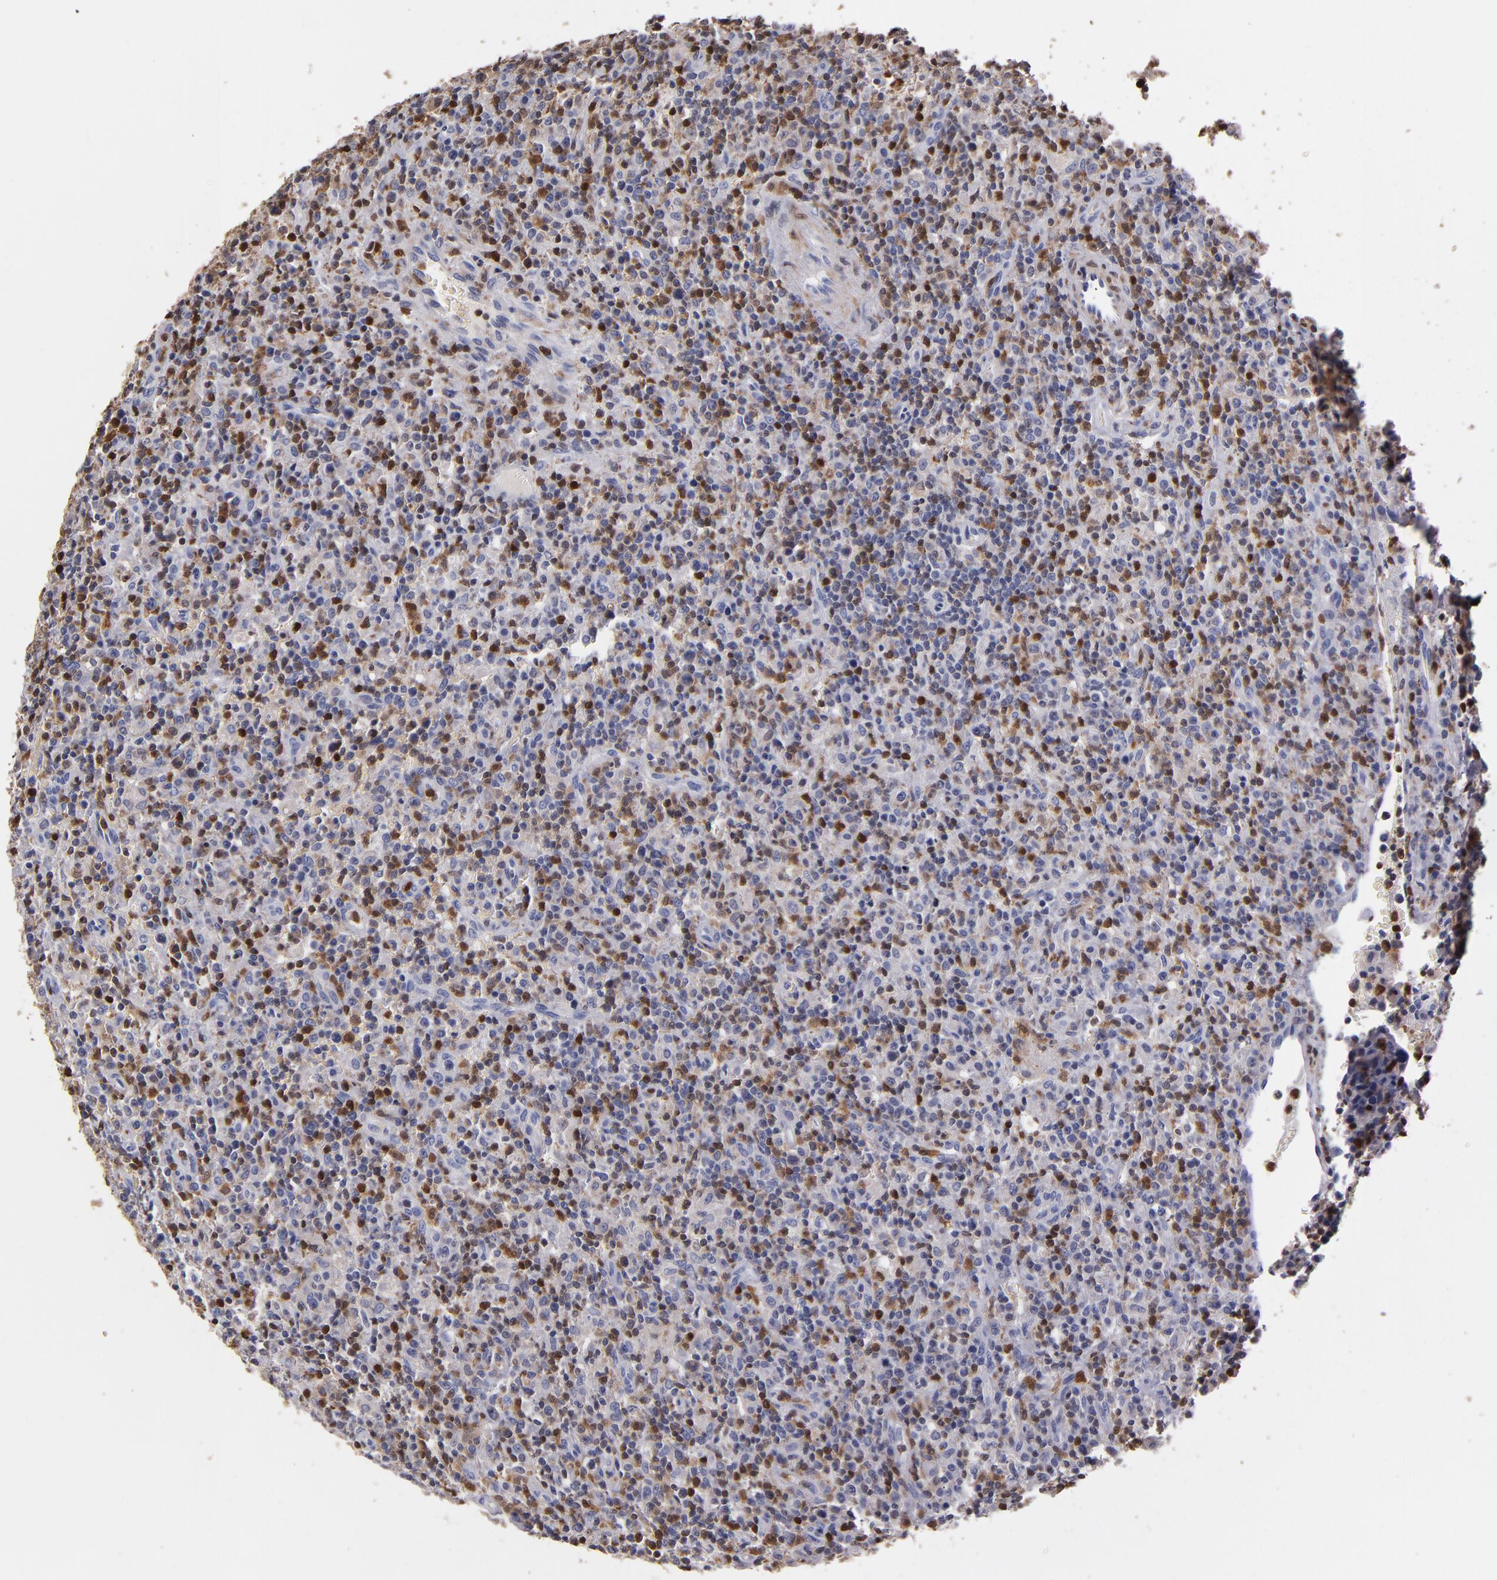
{"staining": {"intensity": "moderate", "quantity": "<25%", "location": "cytoplasmic/membranous,nuclear"}, "tissue": "lymphoma", "cell_type": "Tumor cells", "image_type": "cancer", "snomed": [{"axis": "morphology", "description": "Hodgkin's disease, NOS"}, {"axis": "topography", "description": "Lymph node"}], "caption": "Lymphoma stained with DAB immunohistochemistry demonstrates low levels of moderate cytoplasmic/membranous and nuclear positivity in approximately <25% of tumor cells.", "gene": "S100A4", "patient": {"sex": "male", "age": 65}}